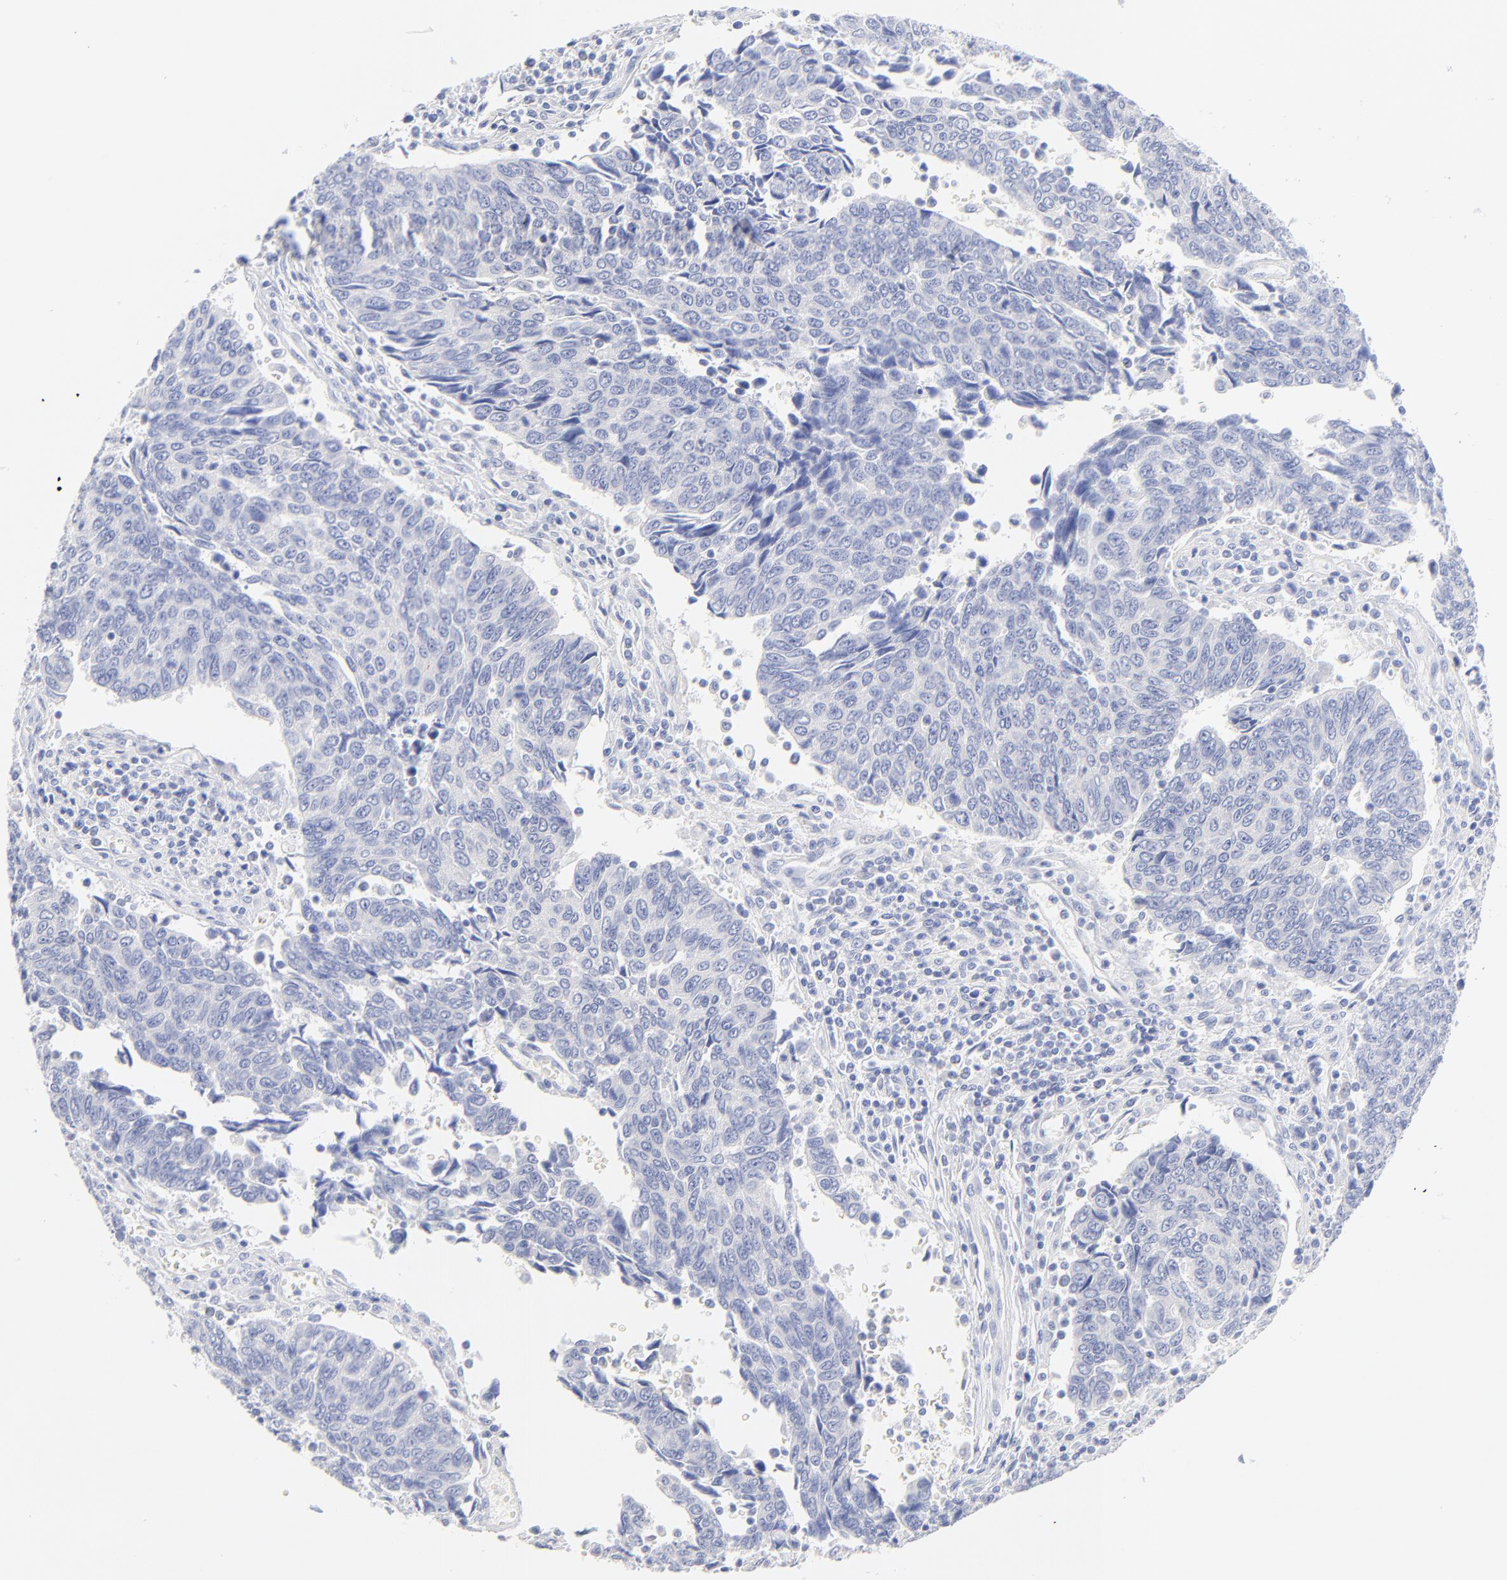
{"staining": {"intensity": "negative", "quantity": "none", "location": "none"}, "tissue": "urothelial cancer", "cell_type": "Tumor cells", "image_type": "cancer", "snomed": [{"axis": "morphology", "description": "Urothelial carcinoma, High grade"}, {"axis": "topography", "description": "Urinary bladder"}], "caption": "Protein analysis of urothelial cancer displays no significant staining in tumor cells. (IHC, brightfield microscopy, high magnification).", "gene": "SULT4A1", "patient": {"sex": "male", "age": 86}}